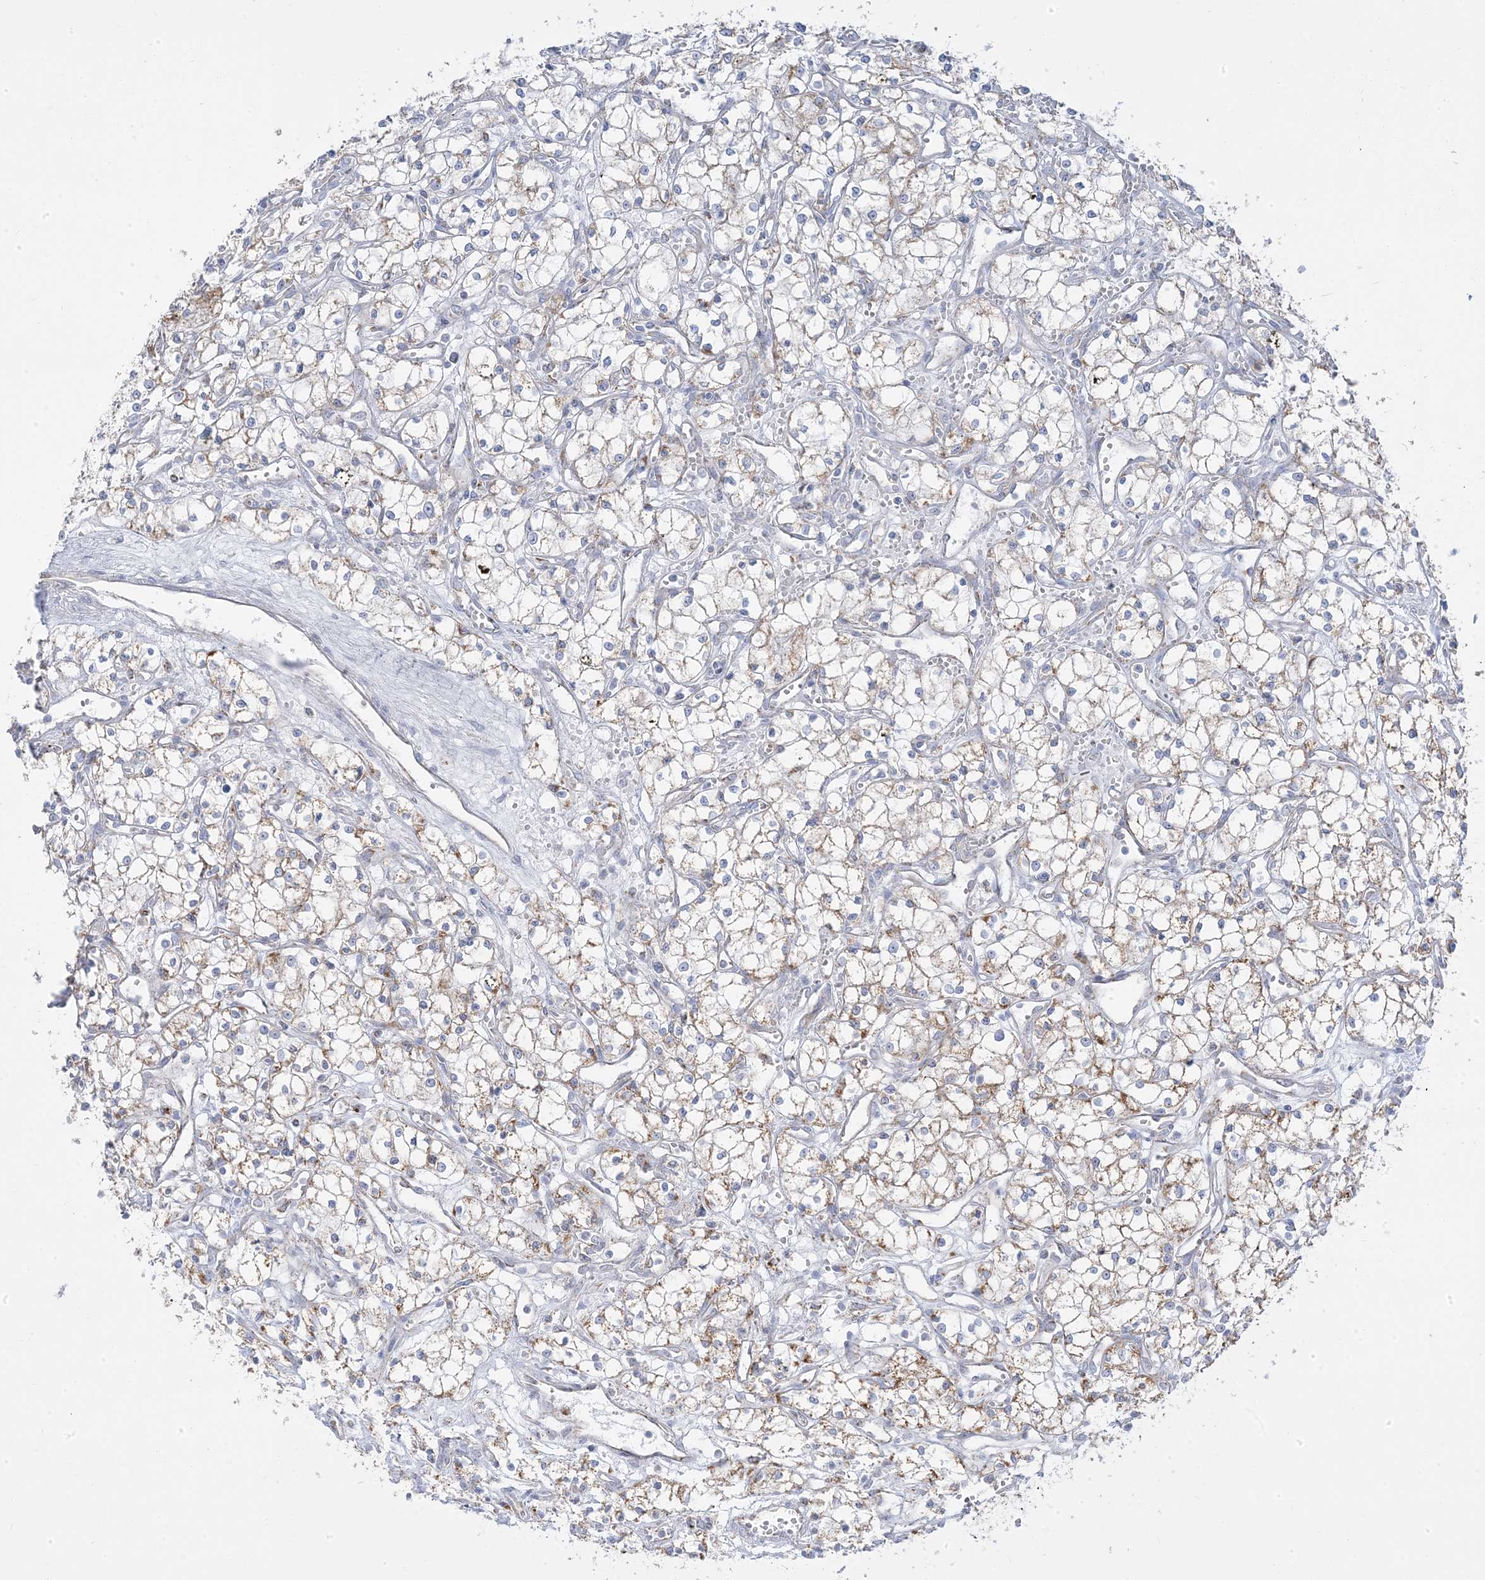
{"staining": {"intensity": "moderate", "quantity": "<25%", "location": "cytoplasmic/membranous"}, "tissue": "renal cancer", "cell_type": "Tumor cells", "image_type": "cancer", "snomed": [{"axis": "morphology", "description": "Adenocarcinoma, NOS"}, {"axis": "topography", "description": "Kidney"}], "caption": "Renal adenocarcinoma tissue reveals moderate cytoplasmic/membranous expression in approximately <25% of tumor cells, visualized by immunohistochemistry. (Stains: DAB (3,3'-diaminobenzidine) in brown, nuclei in blue, Microscopy: brightfield microscopy at high magnification).", "gene": "PCCB", "patient": {"sex": "male", "age": 59}}